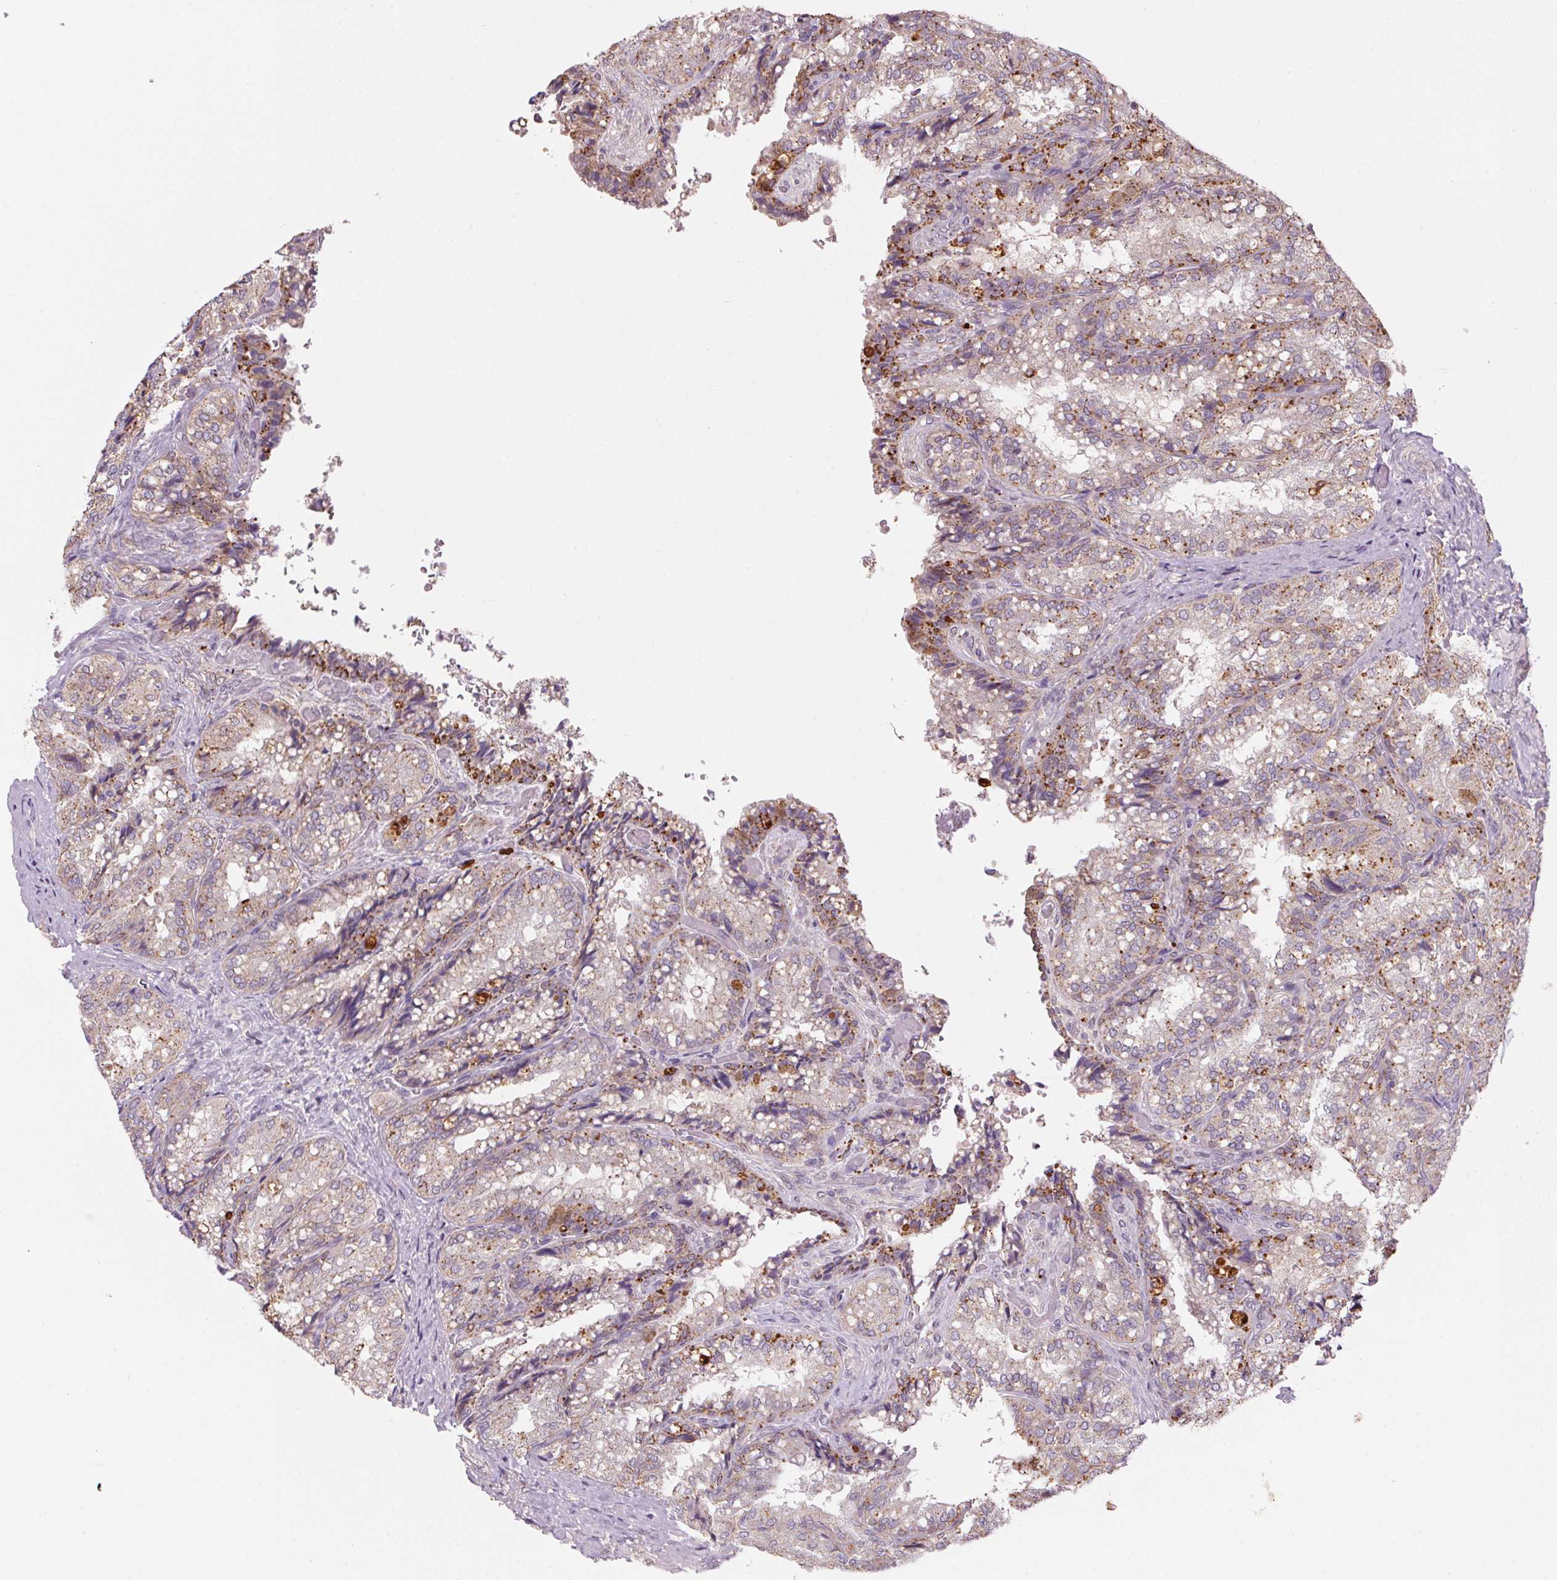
{"staining": {"intensity": "moderate", "quantity": "25%-75%", "location": "cytoplasmic/membranous"}, "tissue": "seminal vesicle", "cell_type": "Glandular cells", "image_type": "normal", "snomed": [{"axis": "morphology", "description": "Normal tissue, NOS"}, {"axis": "topography", "description": "Seminal veicle"}], "caption": "Immunohistochemistry image of normal seminal vesicle: human seminal vesicle stained using immunohistochemistry (IHC) reveals medium levels of moderate protein expression localized specifically in the cytoplasmic/membranous of glandular cells, appearing as a cytoplasmic/membranous brown color.", "gene": "ADH5", "patient": {"sex": "male", "age": 57}}